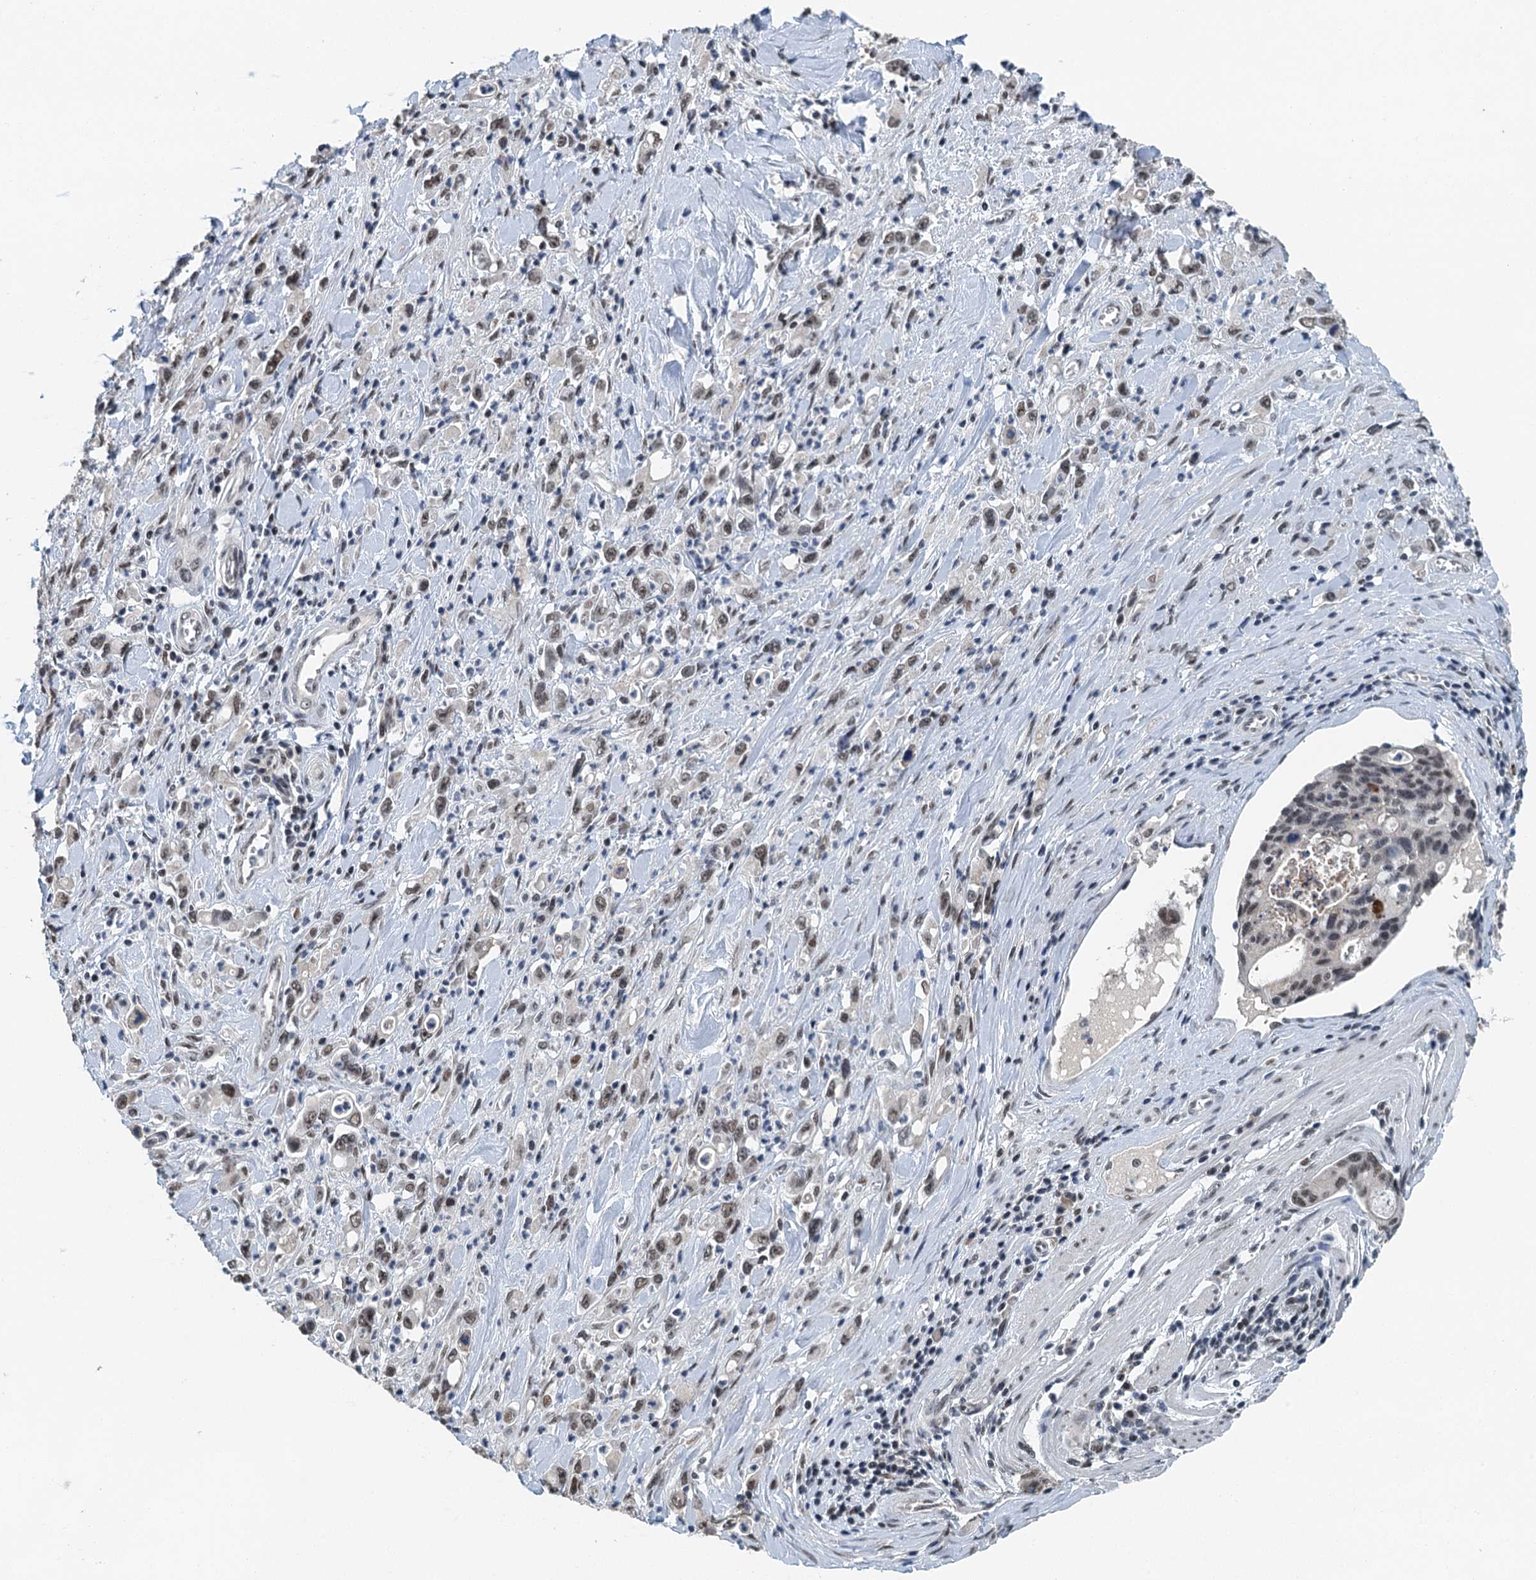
{"staining": {"intensity": "weak", "quantity": ">75%", "location": "nuclear"}, "tissue": "stomach cancer", "cell_type": "Tumor cells", "image_type": "cancer", "snomed": [{"axis": "morphology", "description": "Adenocarcinoma, NOS"}, {"axis": "topography", "description": "Stomach, lower"}], "caption": "High-power microscopy captured an IHC histopathology image of stomach cancer, revealing weak nuclear positivity in approximately >75% of tumor cells.", "gene": "MTA3", "patient": {"sex": "female", "age": 43}}